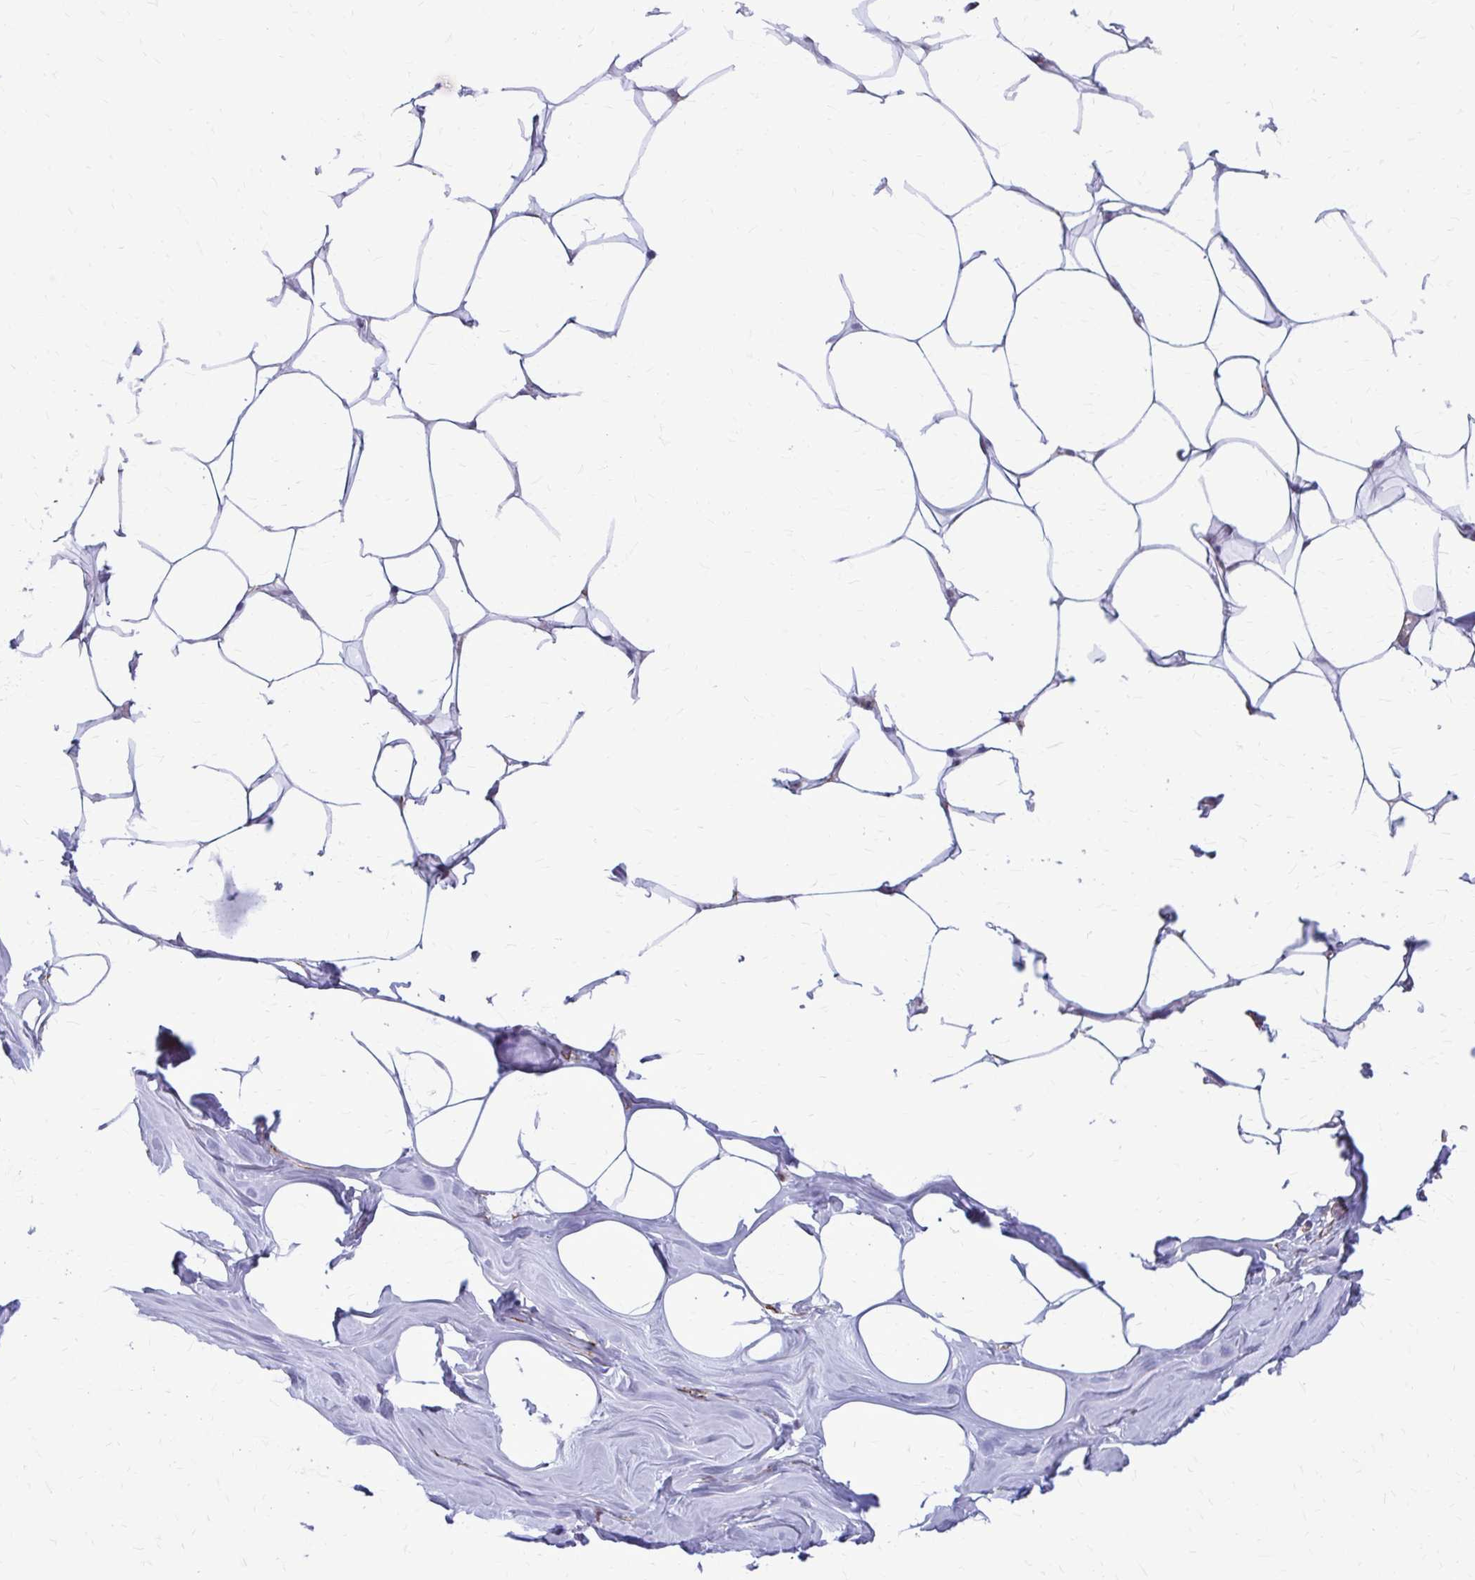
{"staining": {"intensity": "negative", "quantity": "none", "location": "none"}, "tissue": "breast", "cell_type": "Adipocytes", "image_type": "normal", "snomed": [{"axis": "morphology", "description": "Normal tissue, NOS"}, {"axis": "topography", "description": "Breast"}], "caption": "Immunohistochemical staining of unremarkable human breast reveals no significant positivity in adipocytes. (DAB immunohistochemistry with hematoxylin counter stain).", "gene": "NRBF2", "patient": {"sex": "female", "age": 27}}